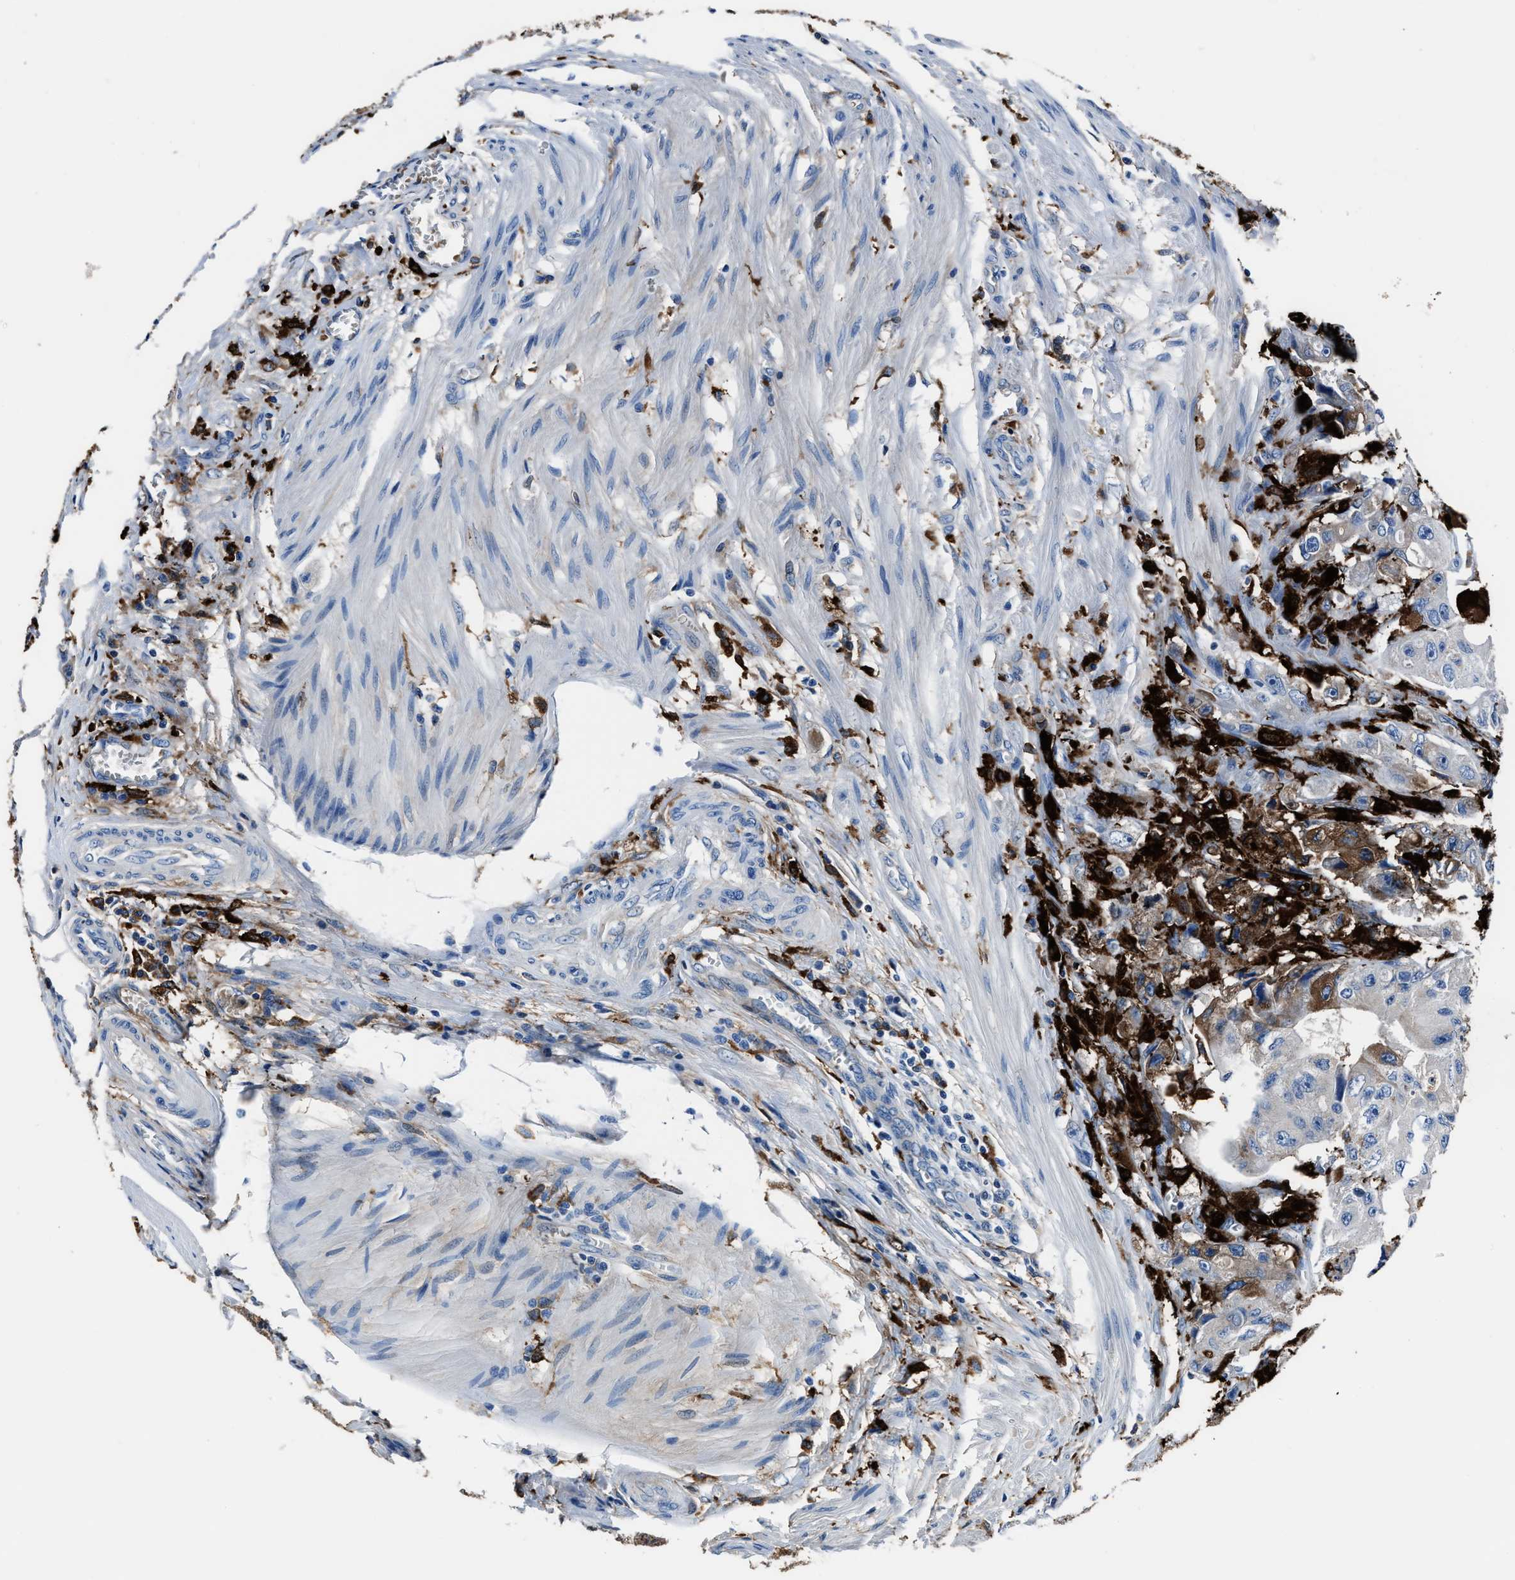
{"staining": {"intensity": "moderate", "quantity": "<25%", "location": "cytoplasmic/membranous"}, "tissue": "colorectal cancer", "cell_type": "Tumor cells", "image_type": "cancer", "snomed": [{"axis": "morphology", "description": "Adenocarcinoma, NOS"}, {"axis": "topography", "description": "Colon"}], "caption": "Immunohistochemical staining of colorectal cancer (adenocarcinoma) demonstrates low levels of moderate cytoplasmic/membranous staining in approximately <25% of tumor cells. Using DAB (brown) and hematoxylin (blue) stains, captured at high magnification using brightfield microscopy.", "gene": "FTL", "patient": {"sex": "female", "age": 46}}